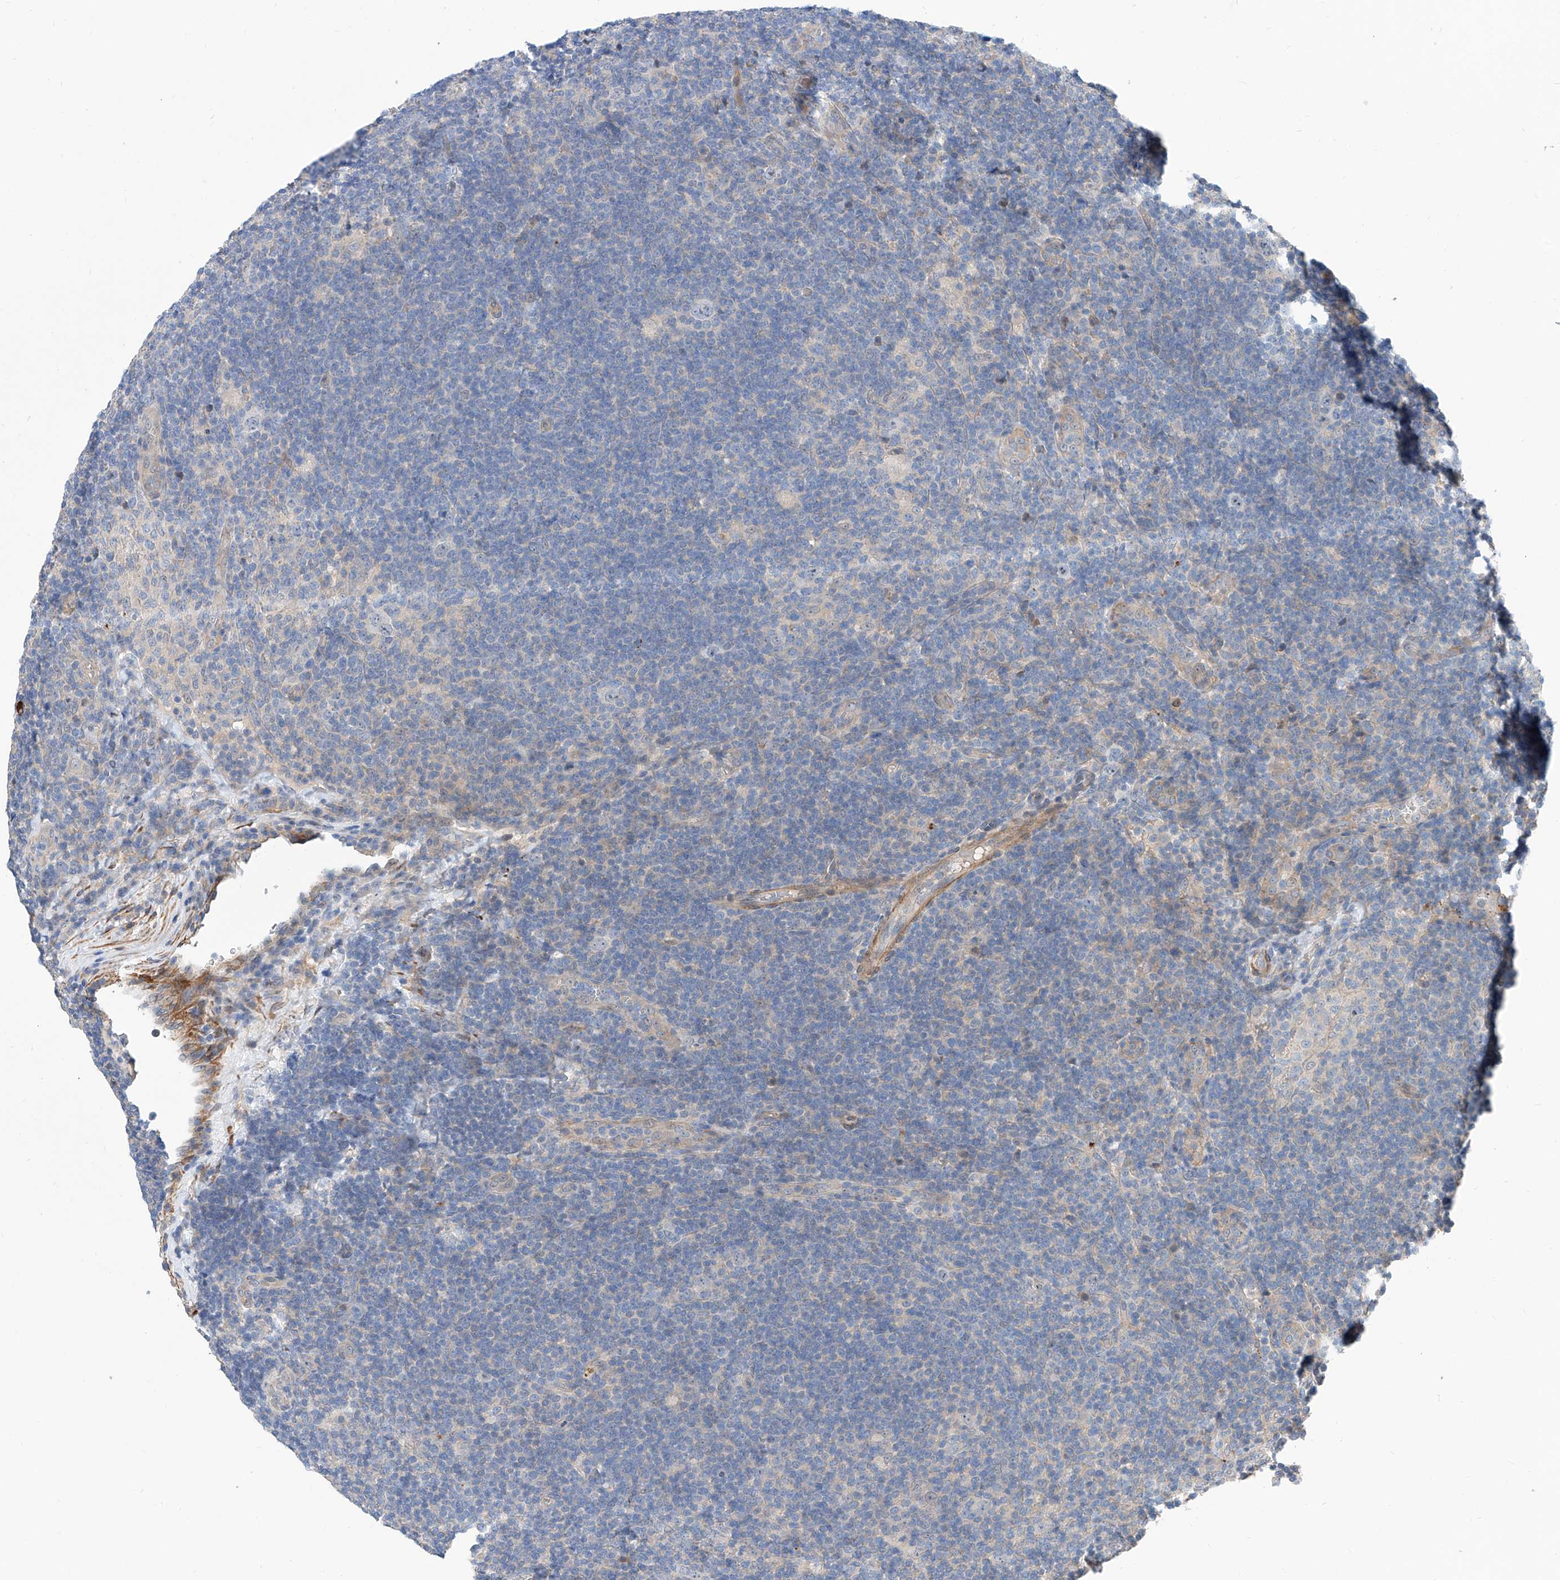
{"staining": {"intensity": "negative", "quantity": "none", "location": "none"}, "tissue": "lymphoma", "cell_type": "Tumor cells", "image_type": "cancer", "snomed": [{"axis": "morphology", "description": "Hodgkin's disease, NOS"}, {"axis": "topography", "description": "Lymph node"}], "caption": "Photomicrograph shows no significant protein staining in tumor cells of Hodgkin's disease.", "gene": "MAGEE2", "patient": {"sex": "female", "age": 57}}